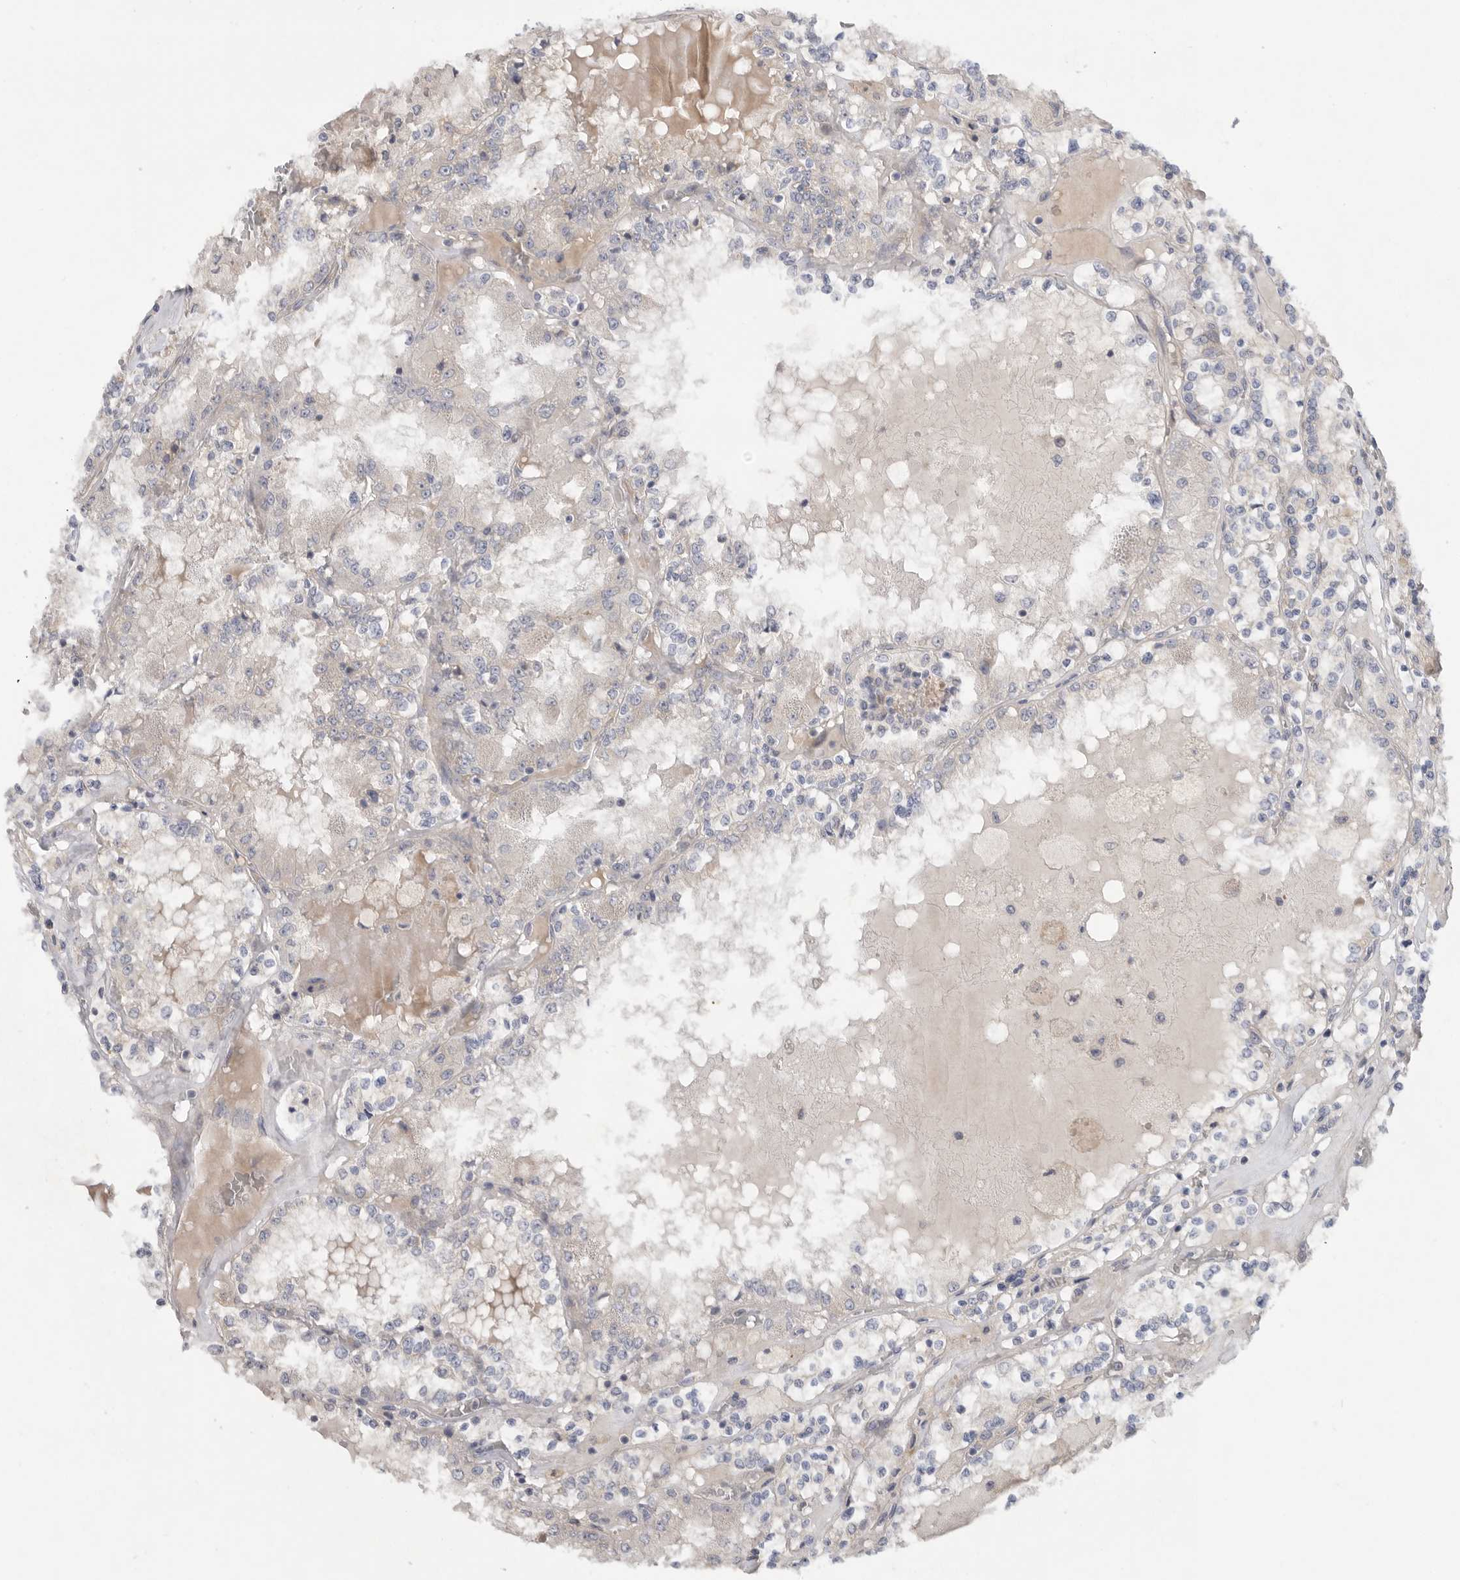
{"staining": {"intensity": "negative", "quantity": "none", "location": "none"}, "tissue": "renal cancer", "cell_type": "Tumor cells", "image_type": "cancer", "snomed": [{"axis": "morphology", "description": "Adenocarcinoma, NOS"}, {"axis": "topography", "description": "Kidney"}], "caption": "Tumor cells are negative for brown protein staining in renal adenocarcinoma.", "gene": "MTFR1L", "patient": {"sex": "female", "age": 56}}